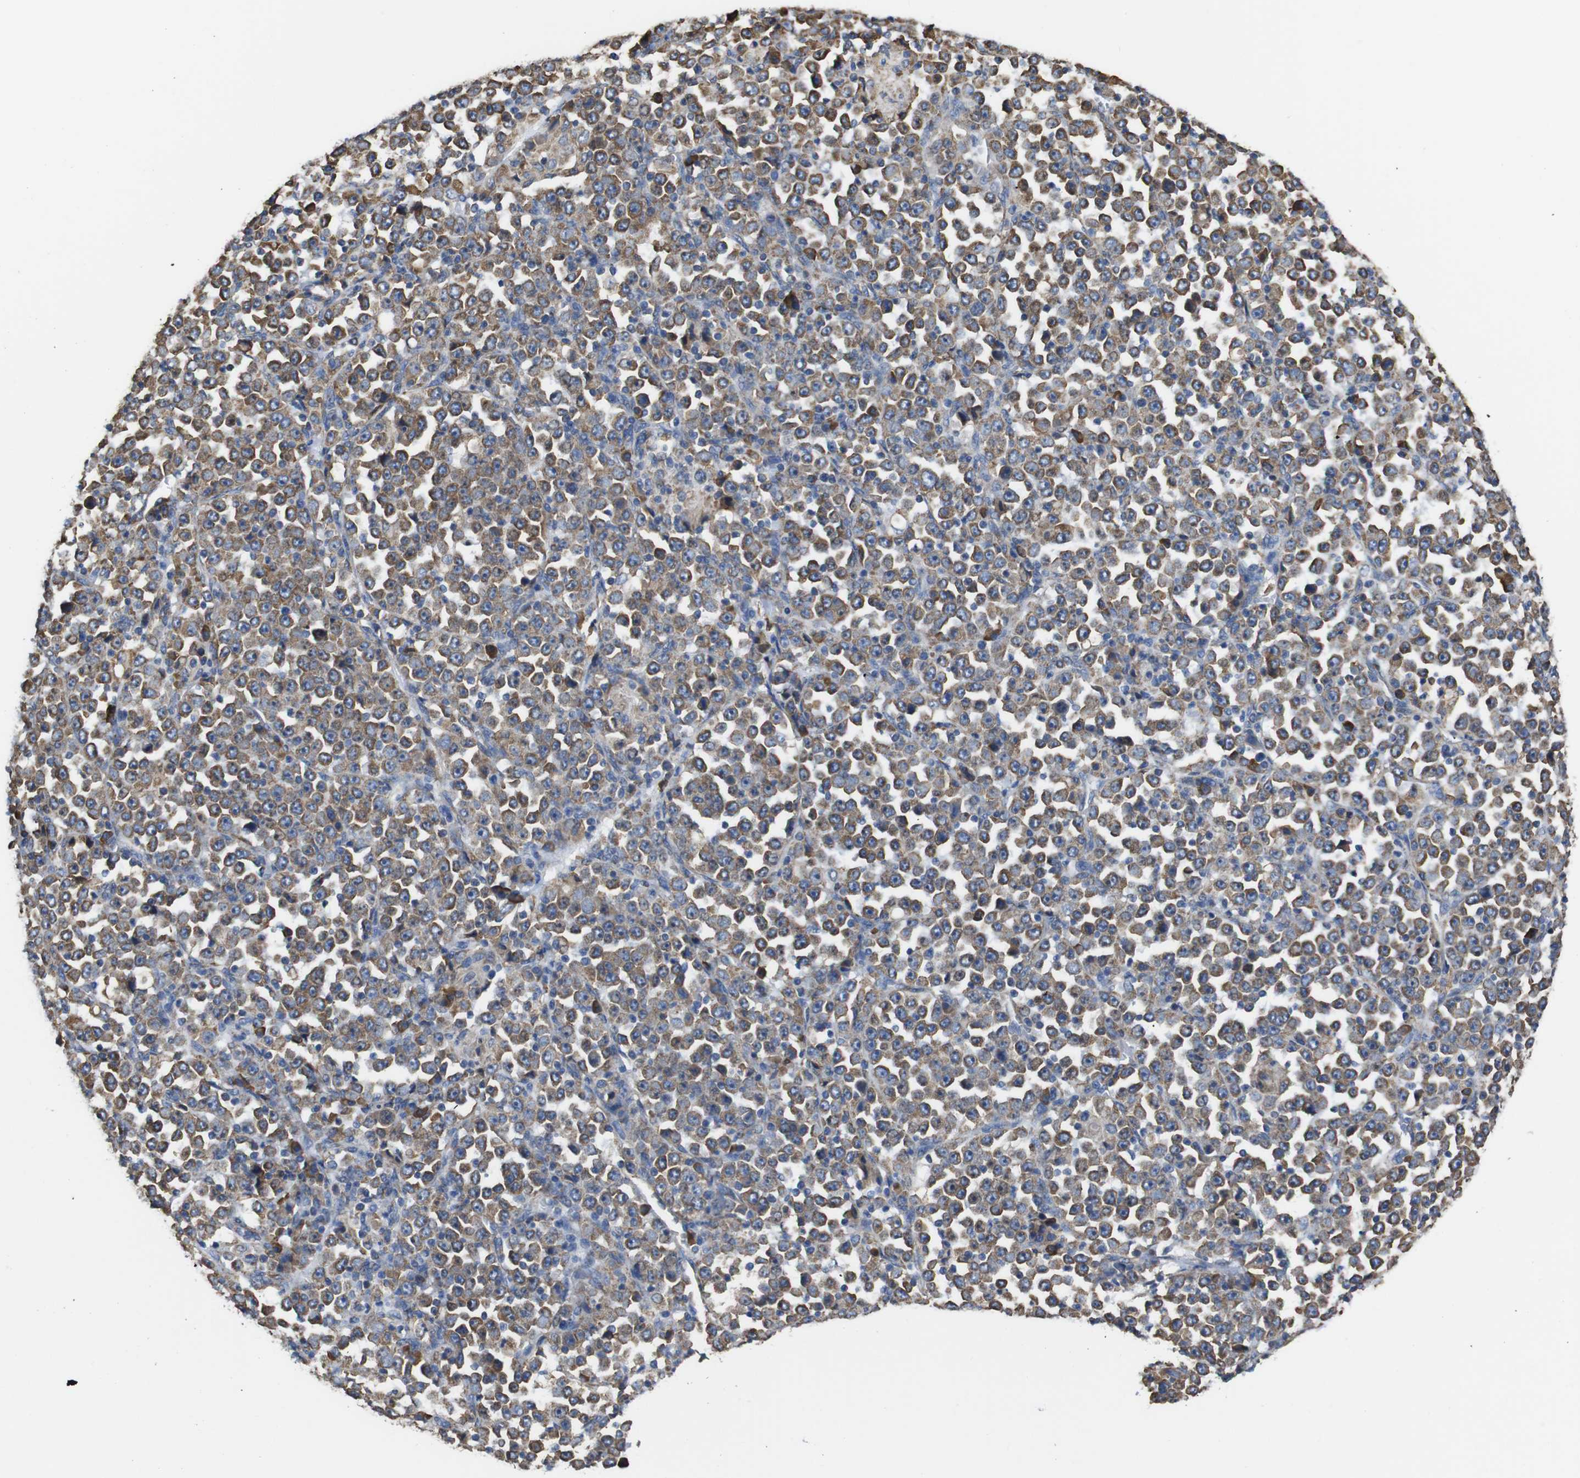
{"staining": {"intensity": "moderate", "quantity": ">75%", "location": "cytoplasmic/membranous"}, "tissue": "stomach cancer", "cell_type": "Tumor cells", "image_type": "cancer", "snomed": [{"axis": "morphology", "description": "Normal tissue, NOS"}, {"axis": "morphology", "description": "Adenocarcinoma, NOS"}, {"axis": "topography", "description": "Stomach, upper"}, {"axis": "topography", "description": "Stomach"}], "caption": "Stomach adenocarcinoma stained with immunohistochemistry shows moderate cytoplasmic/membranous expression in approximately >75% of tumor cells. (IHC, brightfield microscopy, high magnification).", "gene": "PPIB", "patient": {"sex": "male", "age": 59}}